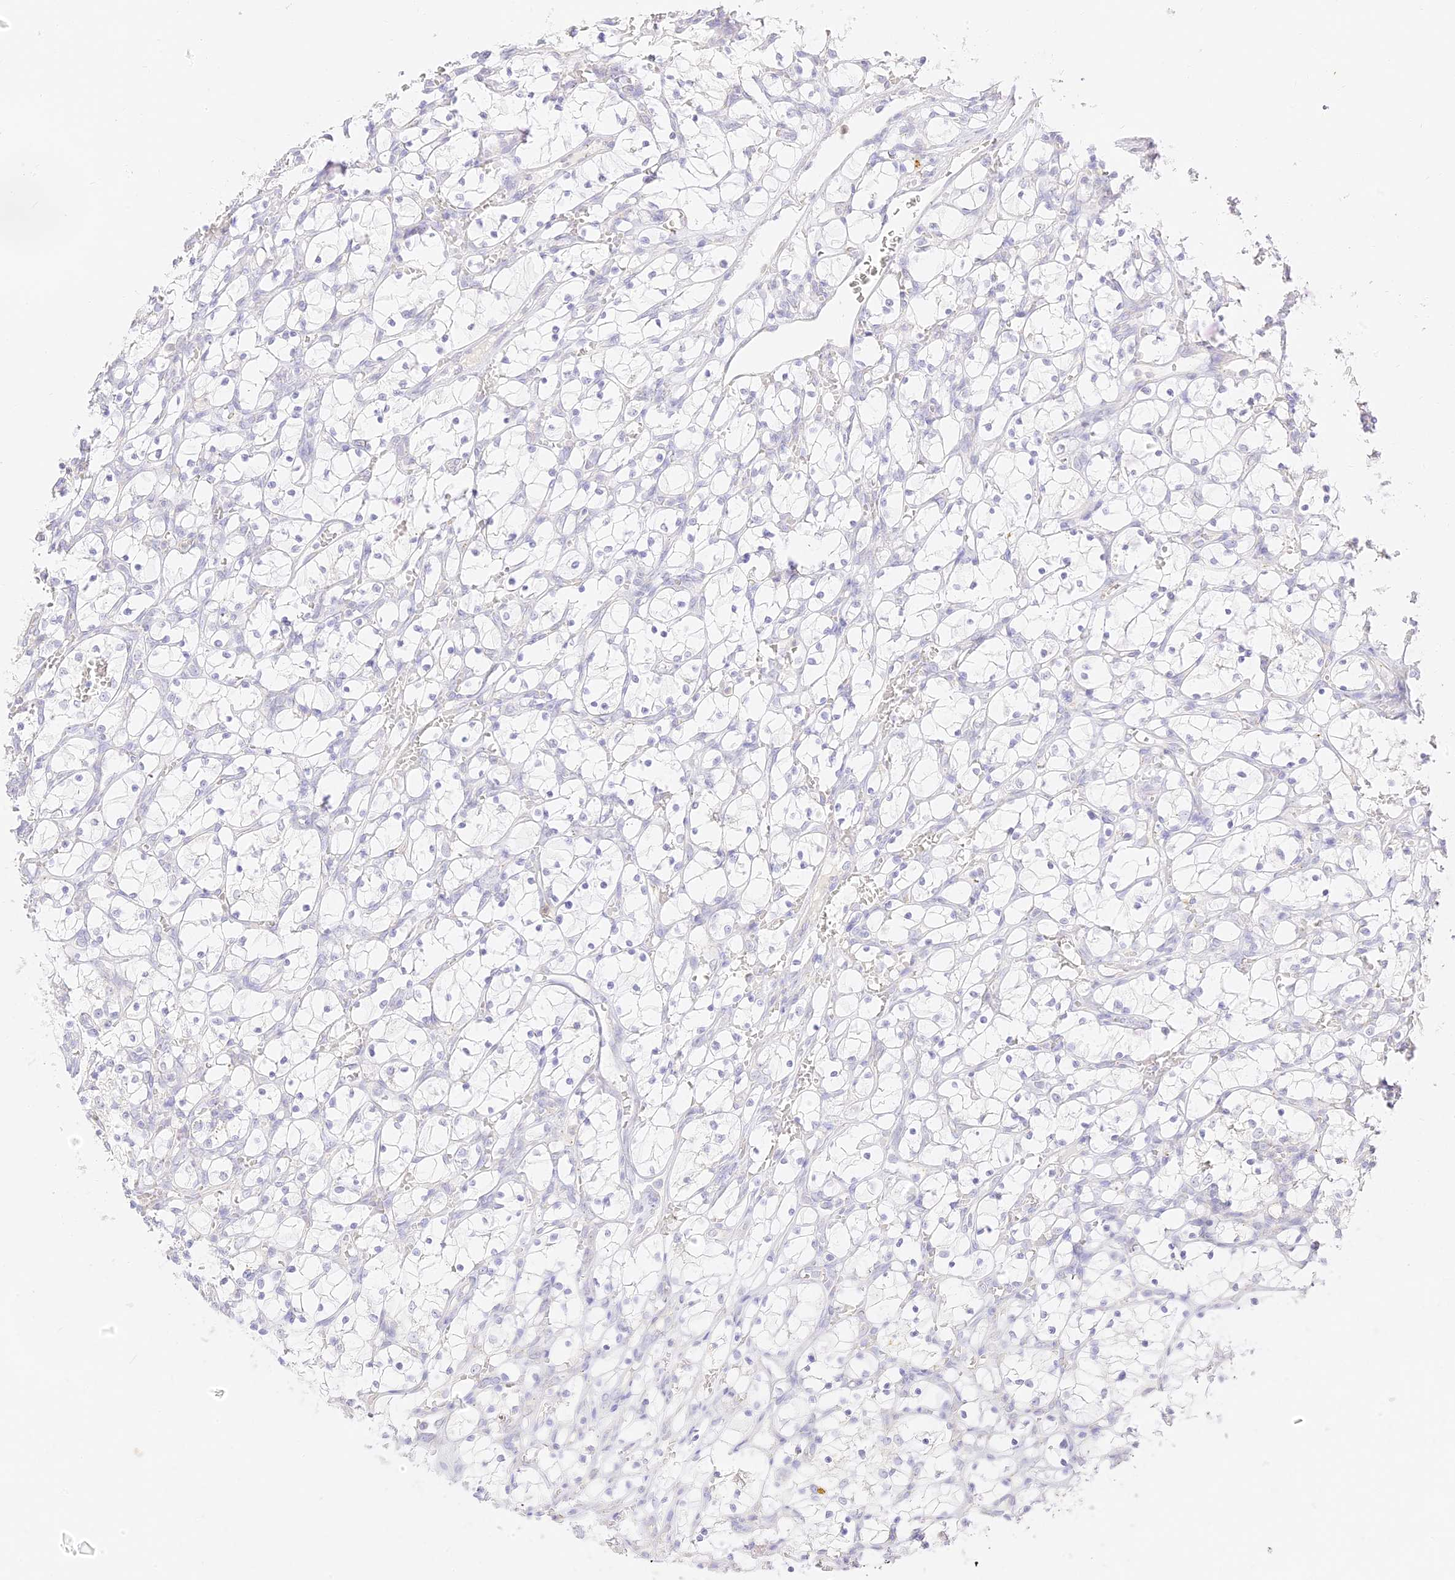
{"staining": {"intensity": "negative", "quantity": "none", "location": "none"}, "tissue": "renal cancer", "cell_type": "Tumor cells", "image_type": "cancer", "snomed": [{"axis": "morphology", "description": "Adenocarcinoma, NOS"}, {"axis": "topography", "description": "Kidney"}], "caption": "A histopathology image of human renal cancer is negative for staining in tumor cells.", "gene": "SEC13", "patient": {"sex": "female", "age": 69}}